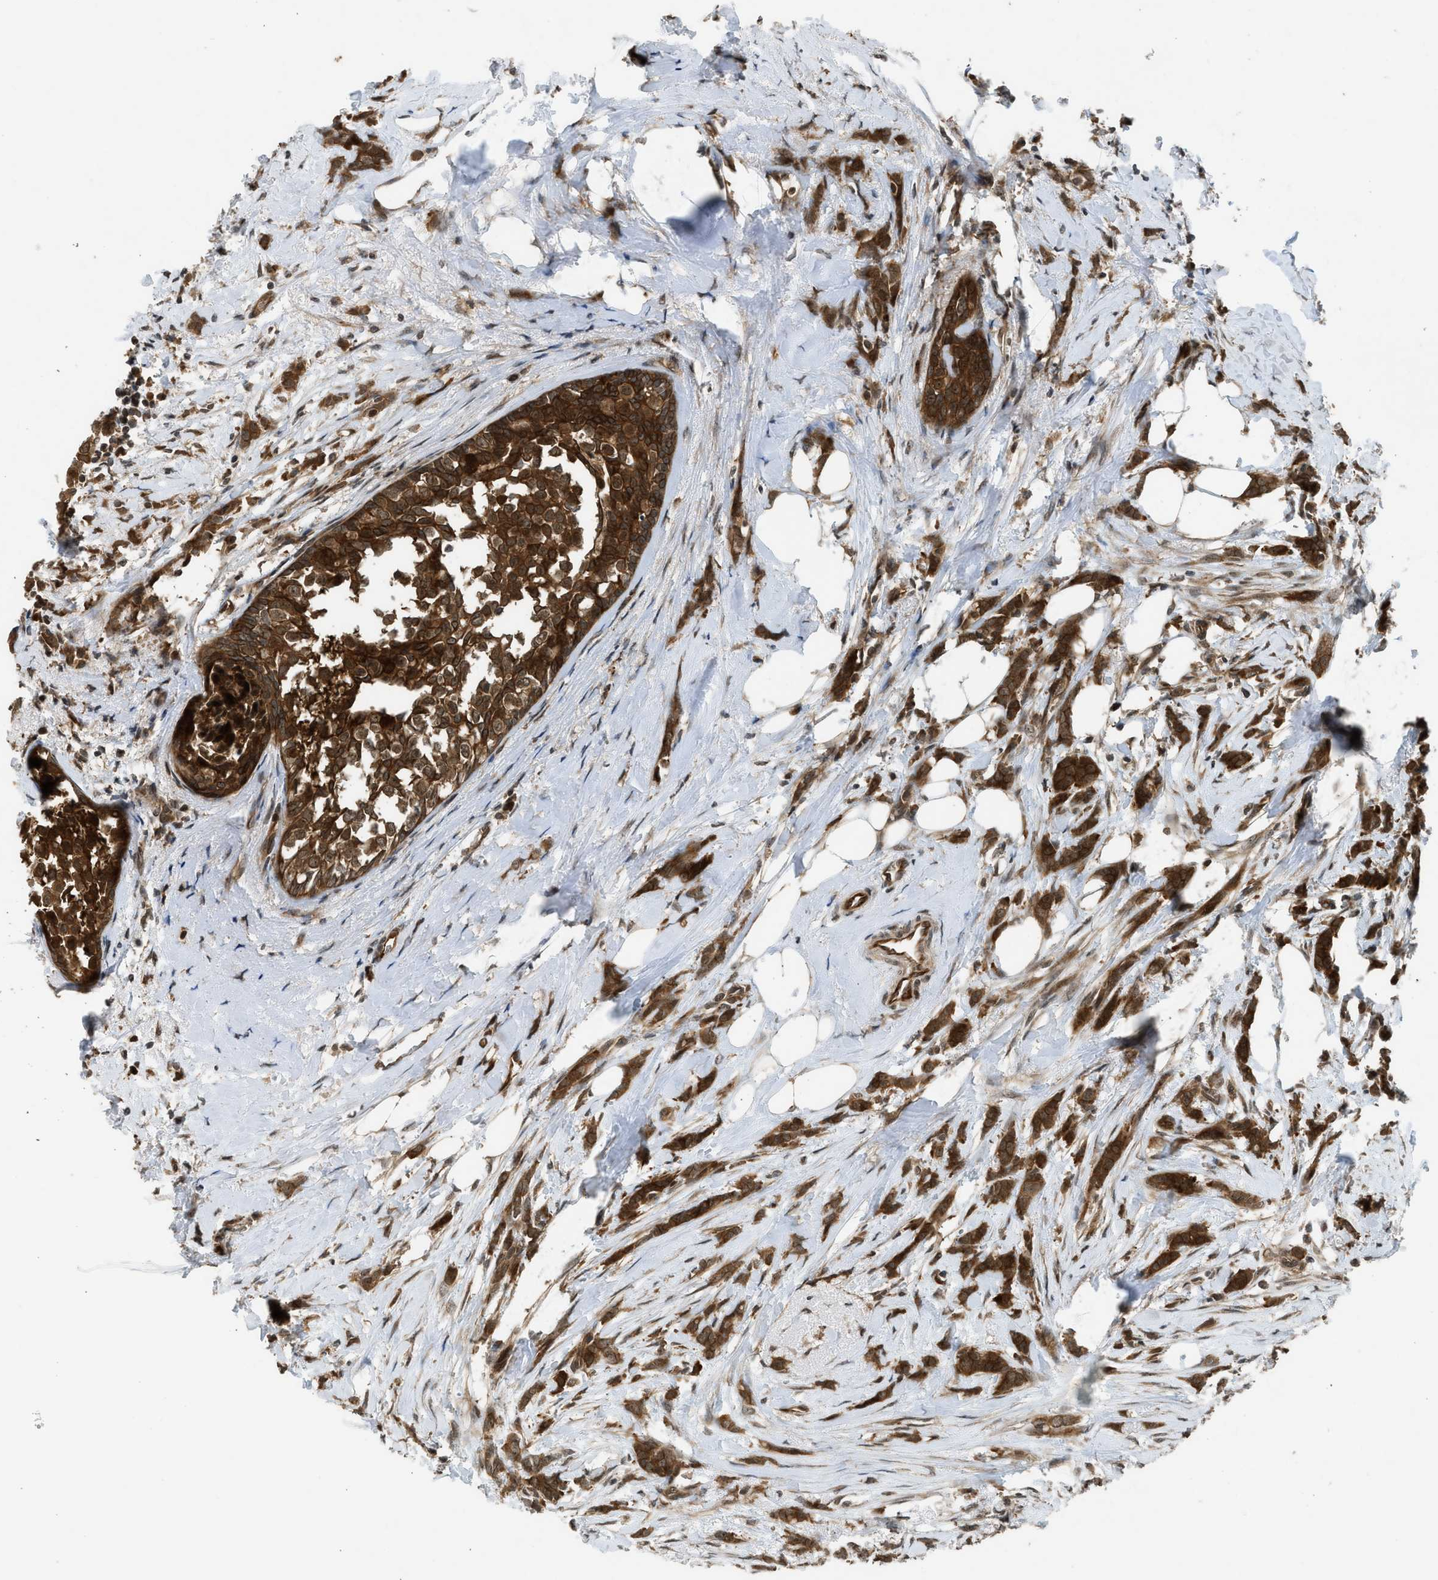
{"staining": {"intensity": "strong", "quantity": ">75%", "location": "cytoplasmic/membranous"}, "tissue": "breast cancer", "cell_type": "Tumor cells", "image_type": "cancer", "snomed": [{"axis": "morphology", "description": "Lobular carcinoma, in situ"}, {"axis": "morphology", "description": "Lobular carcinoma"}, {"axis": "topography", "description": "Breast"}], "caption": "Breast lobular carcinoma in situ was stained to show a protein in brown. There is high levels of strong cytoplasmic/membranous expression in about >75% of tumor cells. Using DAB (brown) and hematoxylin (blue) stains, captured at high magnification using brightfield microscopy.", "gene": "TXNL1", "patient": {"sex": "female", "age": 41}}